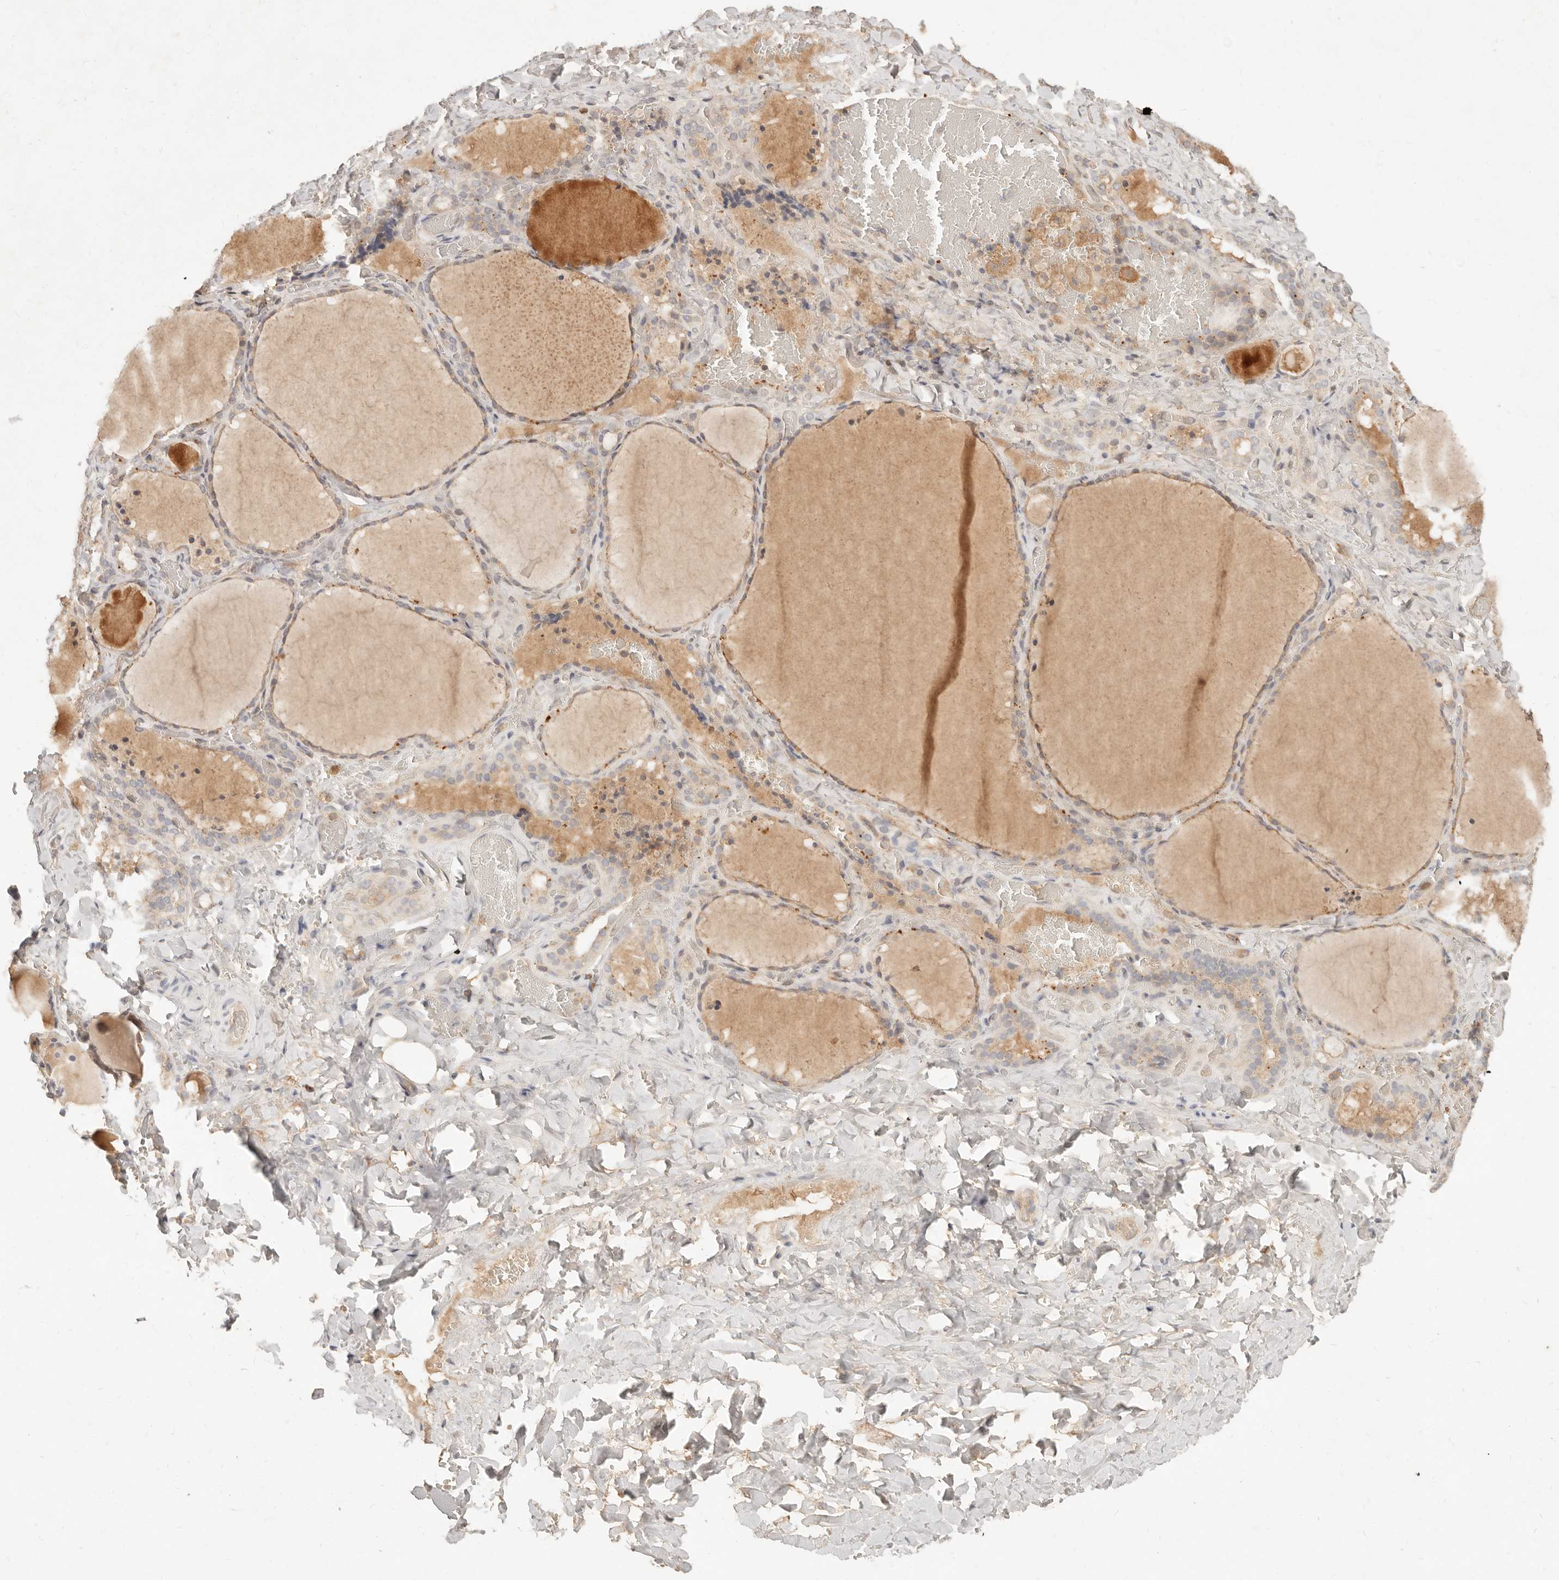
{"staining": {"intensity": "weak", "quantity": "25%-75%", "location": "cytoplasmic/membranous"}, "tissue": "thyroid gland", "cell_type": "Glandular cells", "image_type": "normal", "snomed": [{"axis": "morphology", "description": "Normal tissue, NOS"}, {"axis": "topography", "description": "Thyroid gland"}], "caption": "Immunohistochemistry image of benign human thyroid gland stained for a protein (brown), which displays low levels of weak cytoplasmic/membranous positivity in approximately 25%-75% of glandular cells.", "gene": "NECAP2", "patient": {"sex": "female", "age": 22}}